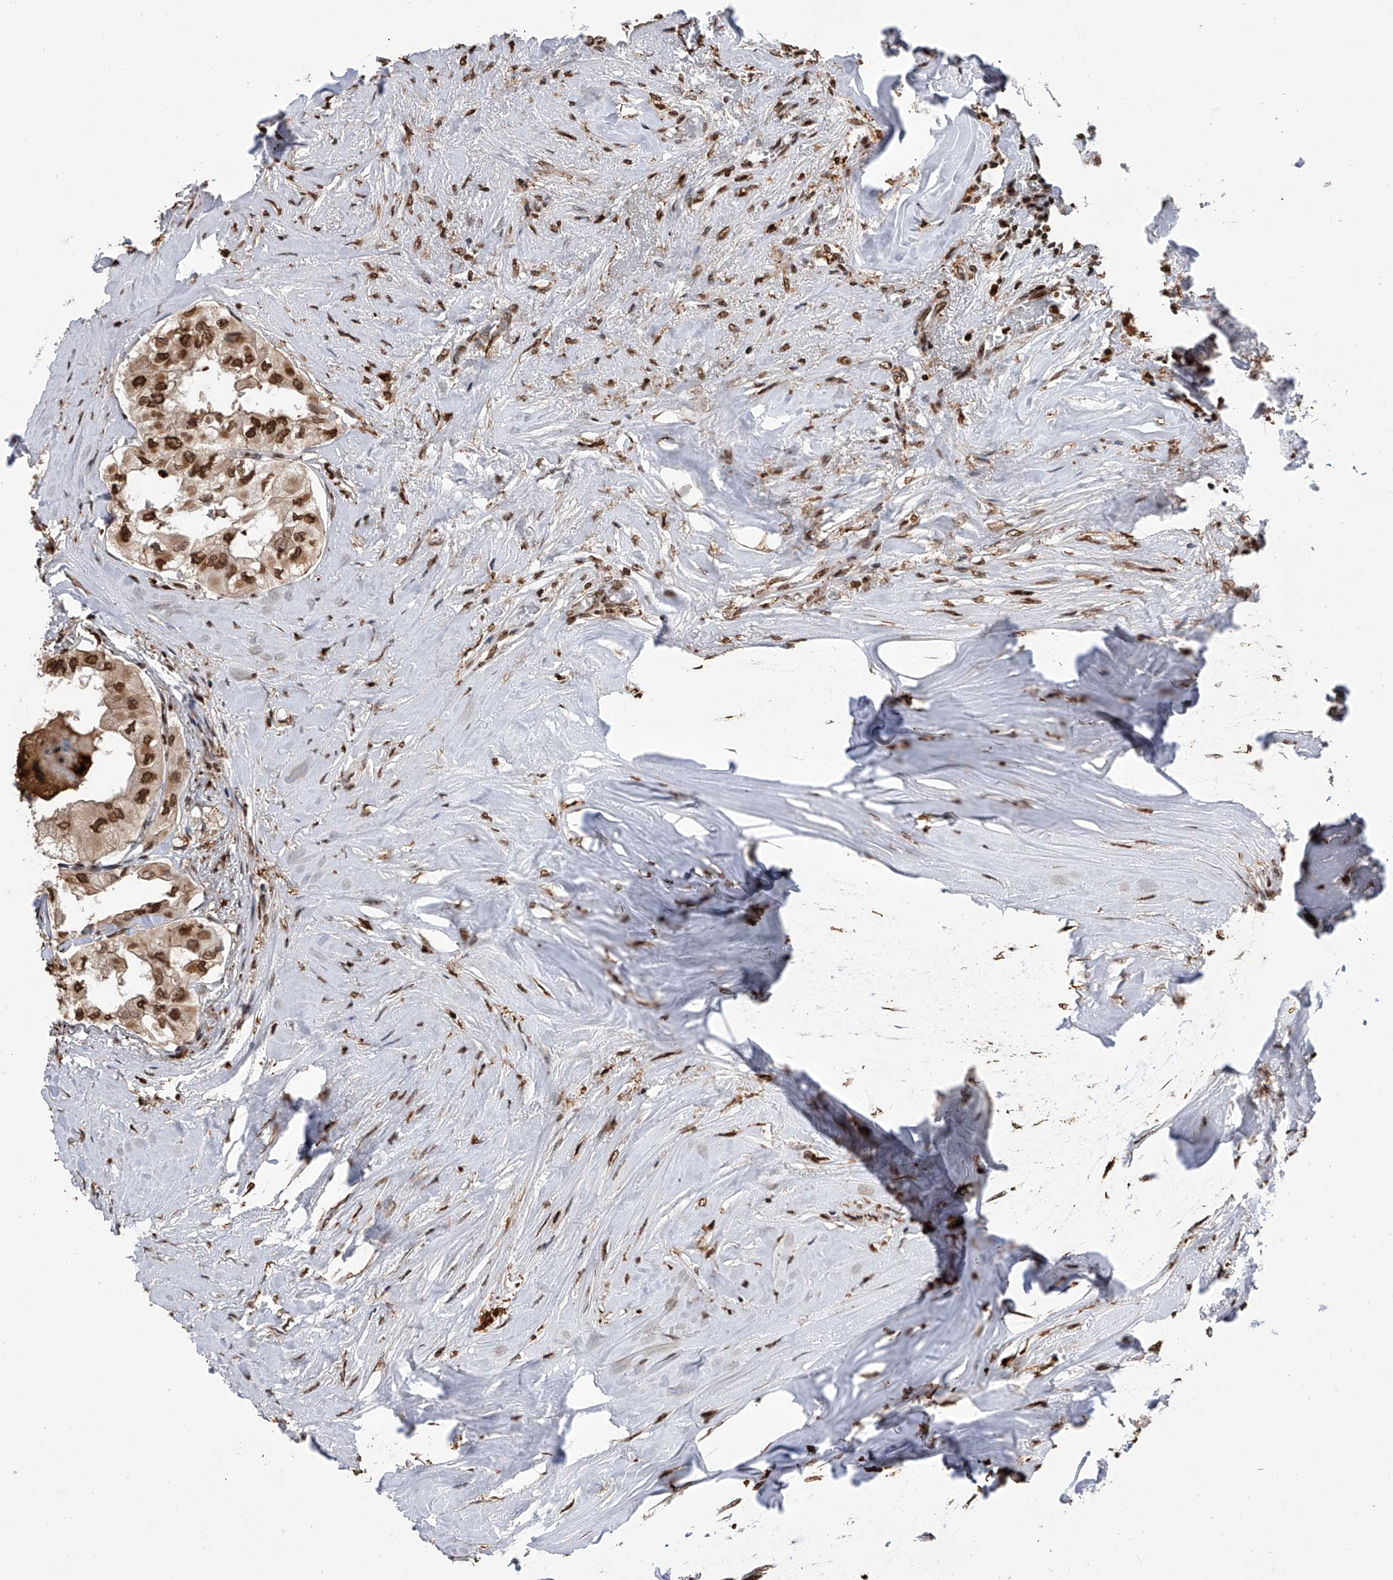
{"staining": {"intensity": "moderate", "quantity": ">75%", "location": "nuclear"}, "tissue": "thyroid cancer", "cell_type": "Tumor cells", "image_type": "cancer", "snomed": [{"axis": "morphology", "description": "Papillary adenocarcinoma, NOS"}, {"axis": "topography", "description": "Thyroid gland"}], "caption": "A photomicrograph showing moderate nuclear expression in approximately >75% of tumor cells in thyroid cancer (papillary adenocarcinoma), as visualized by brown immunohistochemical staining.", "gene": "CFAP410", "patient": {"sex": "female", "age": 59}}